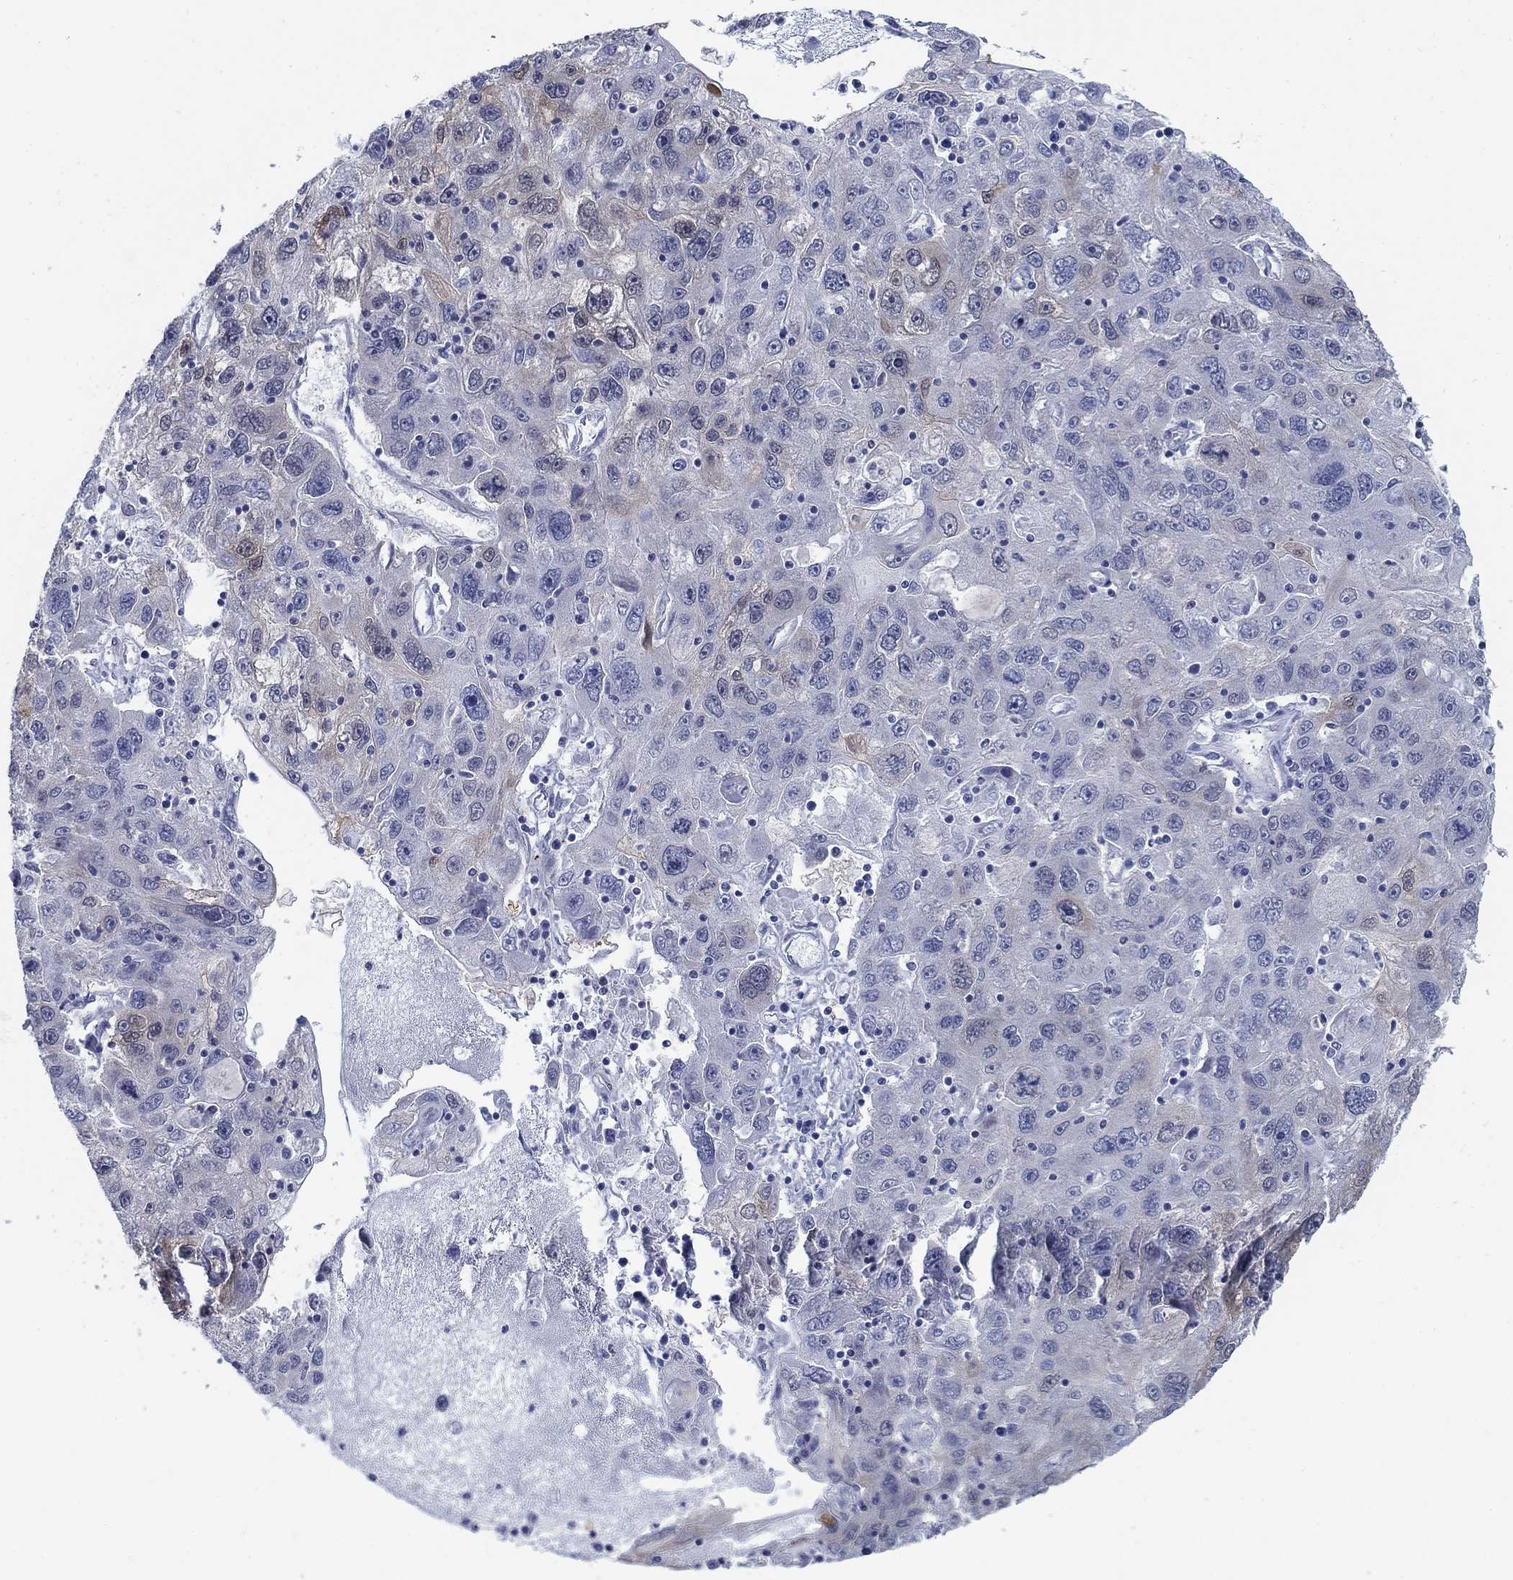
{"staining": {"intensity": "negative", "quantity": "none", "location": "none"}, "tissue": "stomach cancer", "cell_type": "Tumor cells", "image_type": "cancer", "snomed": [{"axis": "morphology", "description": "Adenocarcinoma, NOS"}, {"axis": "topography", "description": "Stomach"}], "caption": "The IHC image has no significant expression in tumor cells of stomach cancer tissue. The staining is performed using DAB (3,3'-diaminobenzidine) brown chromogen with nuclei counter-stained in using hematoxylin.", "gene": "MYO3A", "patient": {"sex": "male", "age": 56}}